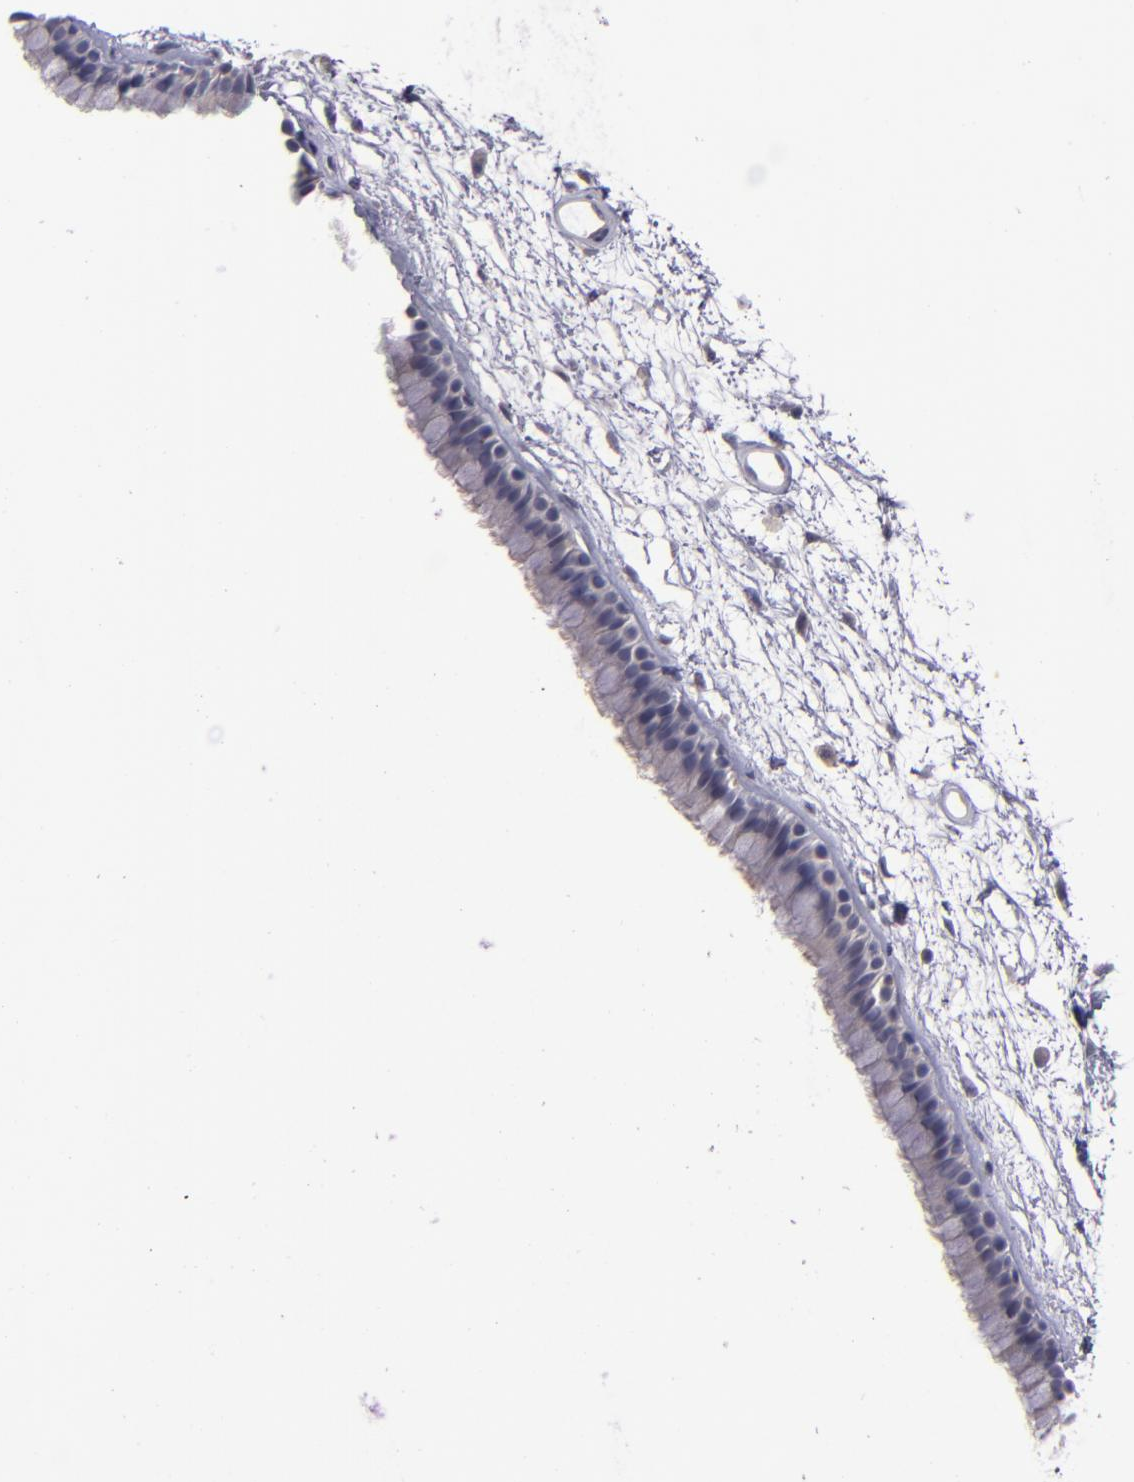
{"staining": {"intensity": "negative", "quantity": "none", "location": "none"}, "tissue": "nasopharynx", "cell_type": "Respiratory epithelial cells", "image_type": "normal", "snomed": [{"axis": "morphology", "description": "Normal tissue, NOS"}, {"axis": "morphology", "description": "Inflammation, NOS"}, {"axis": "topography", "description": "Nasopharynx"}], "caption": "IHC image of benign nasopharynx: human nasopharynx stained with DAB reveals no significant protein staining in respiratory epithelial cells.", "gene": "SNCB", "patient": {"sex": "male", "age": 48}}